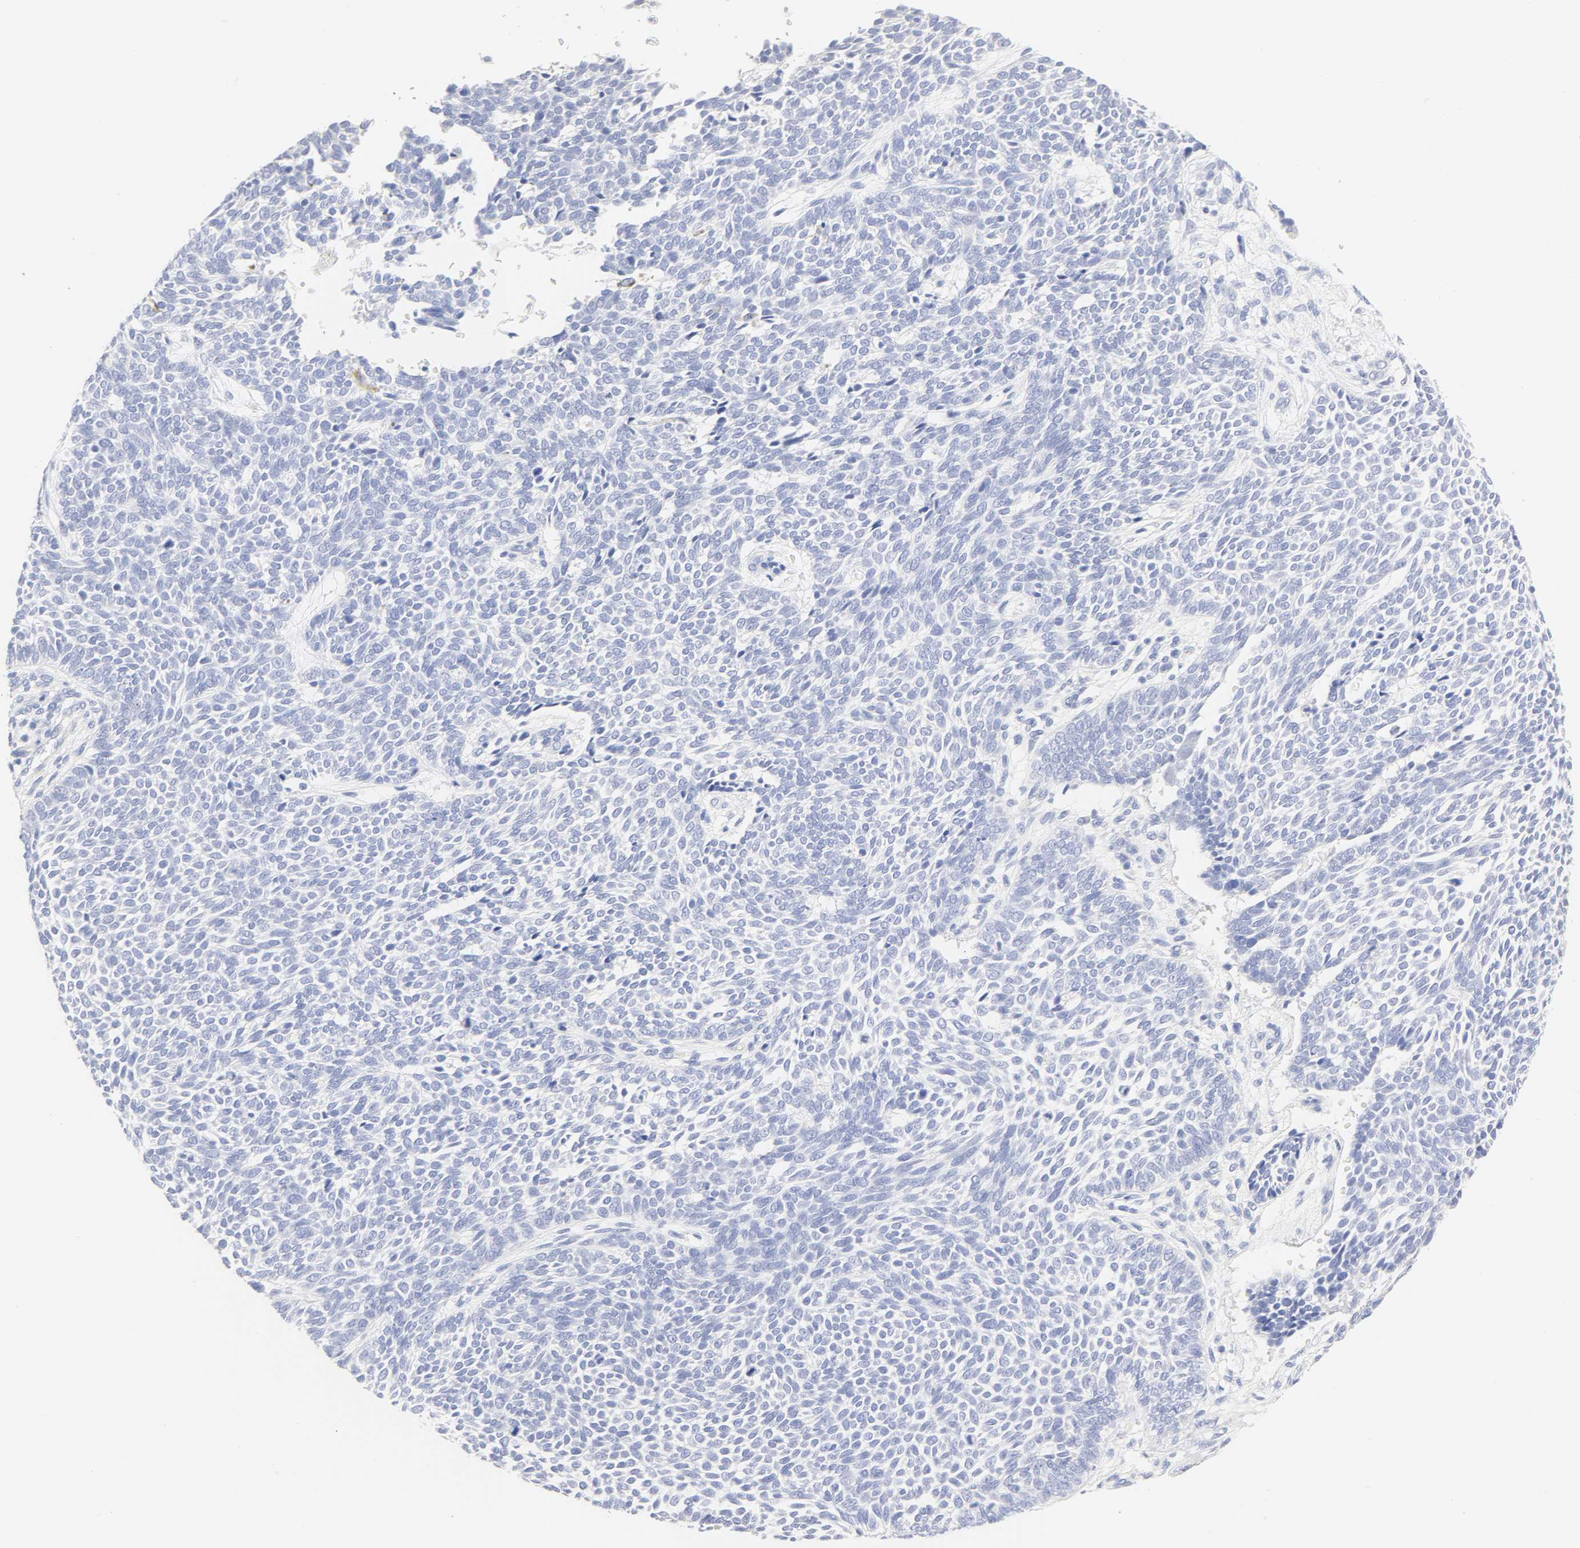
{"staining": {"intensity": "negative", "quantity": "none", "location": "none"}, "tissue": "skin cancer", "cell_type": "Tumor cells", "image_type": "cancer", "snomed": [{"axis": "morphology", "description": "Normal tissue, NOS"}, {"axis": "morphology", "description": "Basal cell carcinoma"}, {"axis": "topography", "description": "Skin"}], "caption": "Immunohistochemistry of skin basal cell carcinoma shows no positivity in tumor cells. (DAB (3,3'-diaminobenzidine) immunohistochemistry visualized using brightfield microscopy, high magnification).", "gene": "SLCO1B3", "patient": {"sex": "male", "age": 87}}